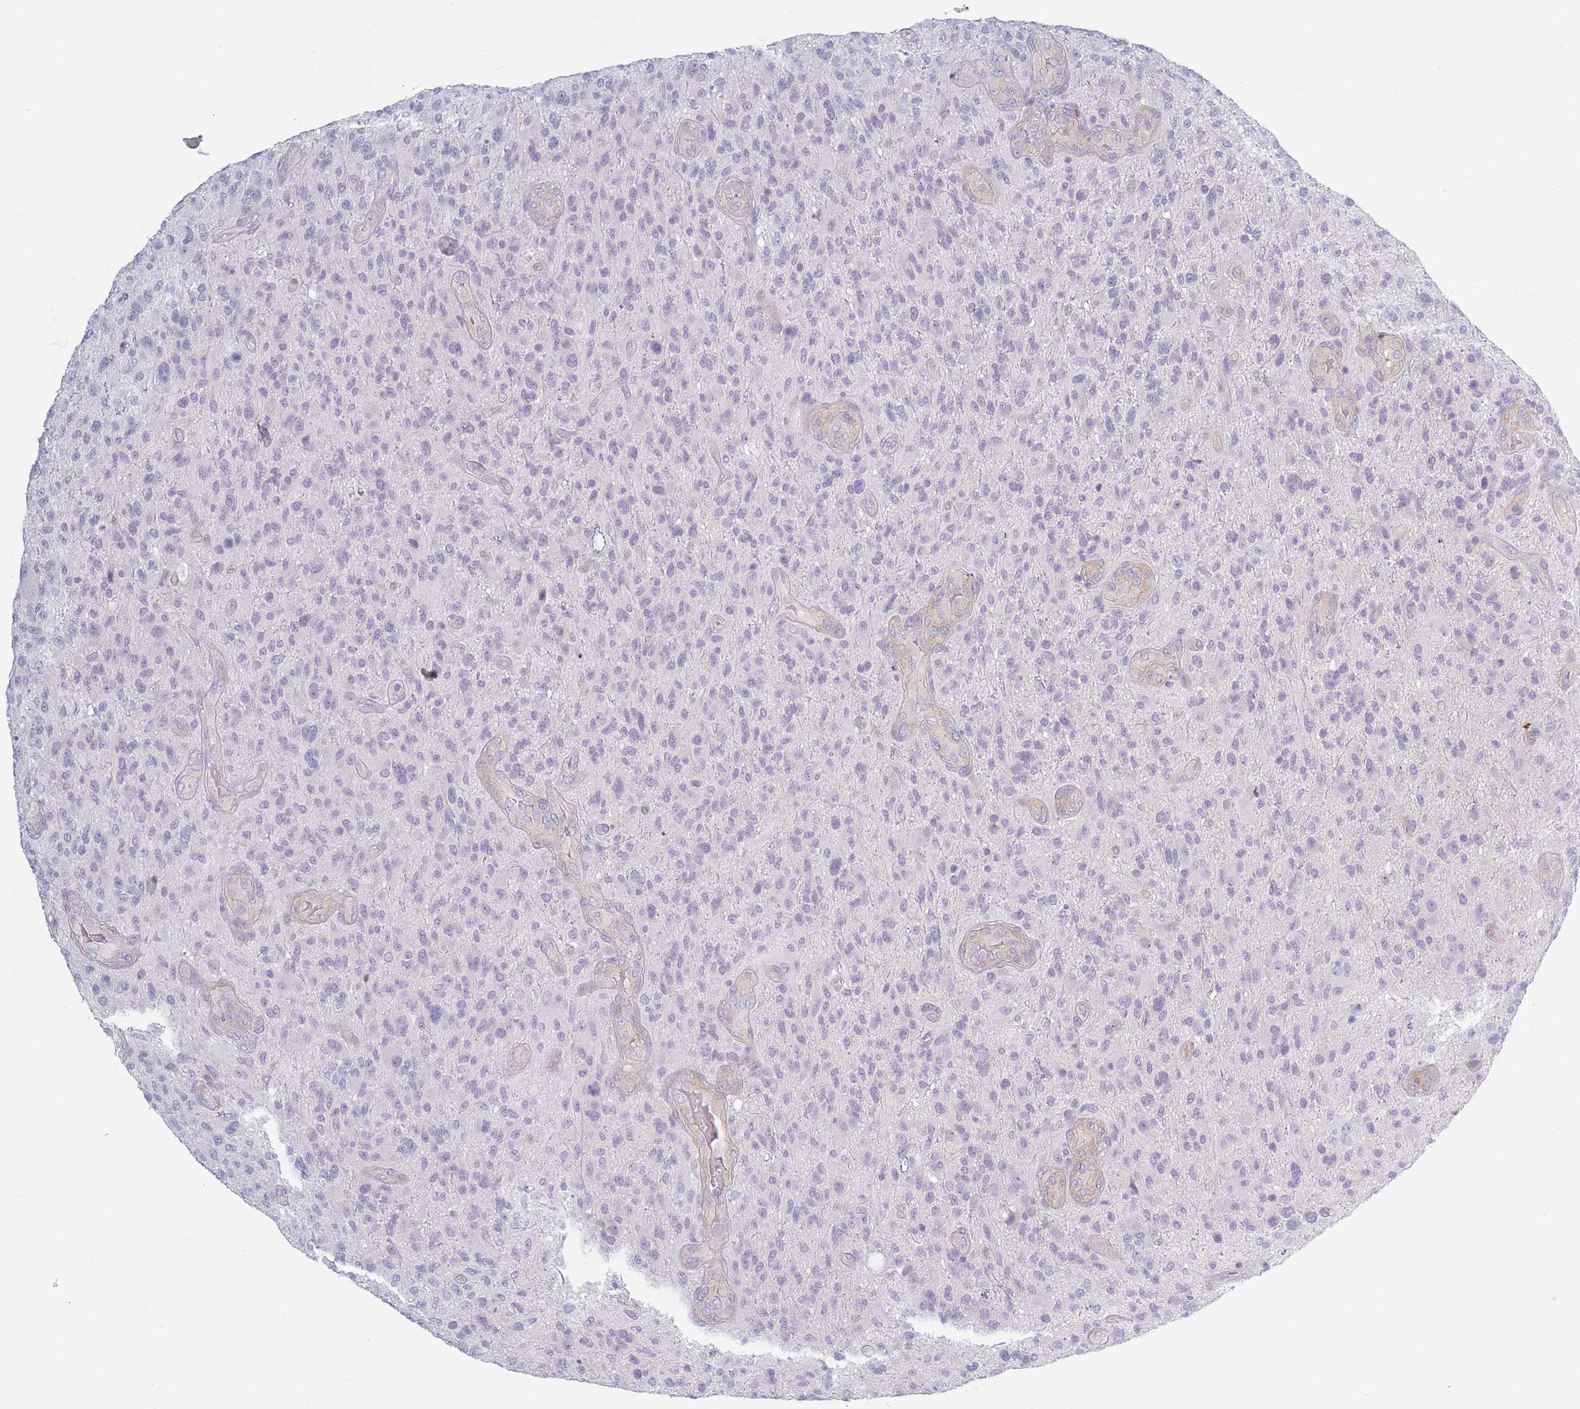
{"staining": {"intensity": "negative", "quantity": "none", "location": "none"}, "tissue": "glioma", "cell_type": "Tumor cells", "image_type": "cancer", "snomed": [{"axis": "morphology", "description": "Glioma, malignant, High grade"}, {"axis": "topography", "description": "Brain"}], "caption": "There is no significant expression in tumor cells of glioma. (DAB IHC visualized using brightfield microscopy, high magnification).", "gene": "PLEKHG2", "patient": {"sex": "male", "age": 47}}